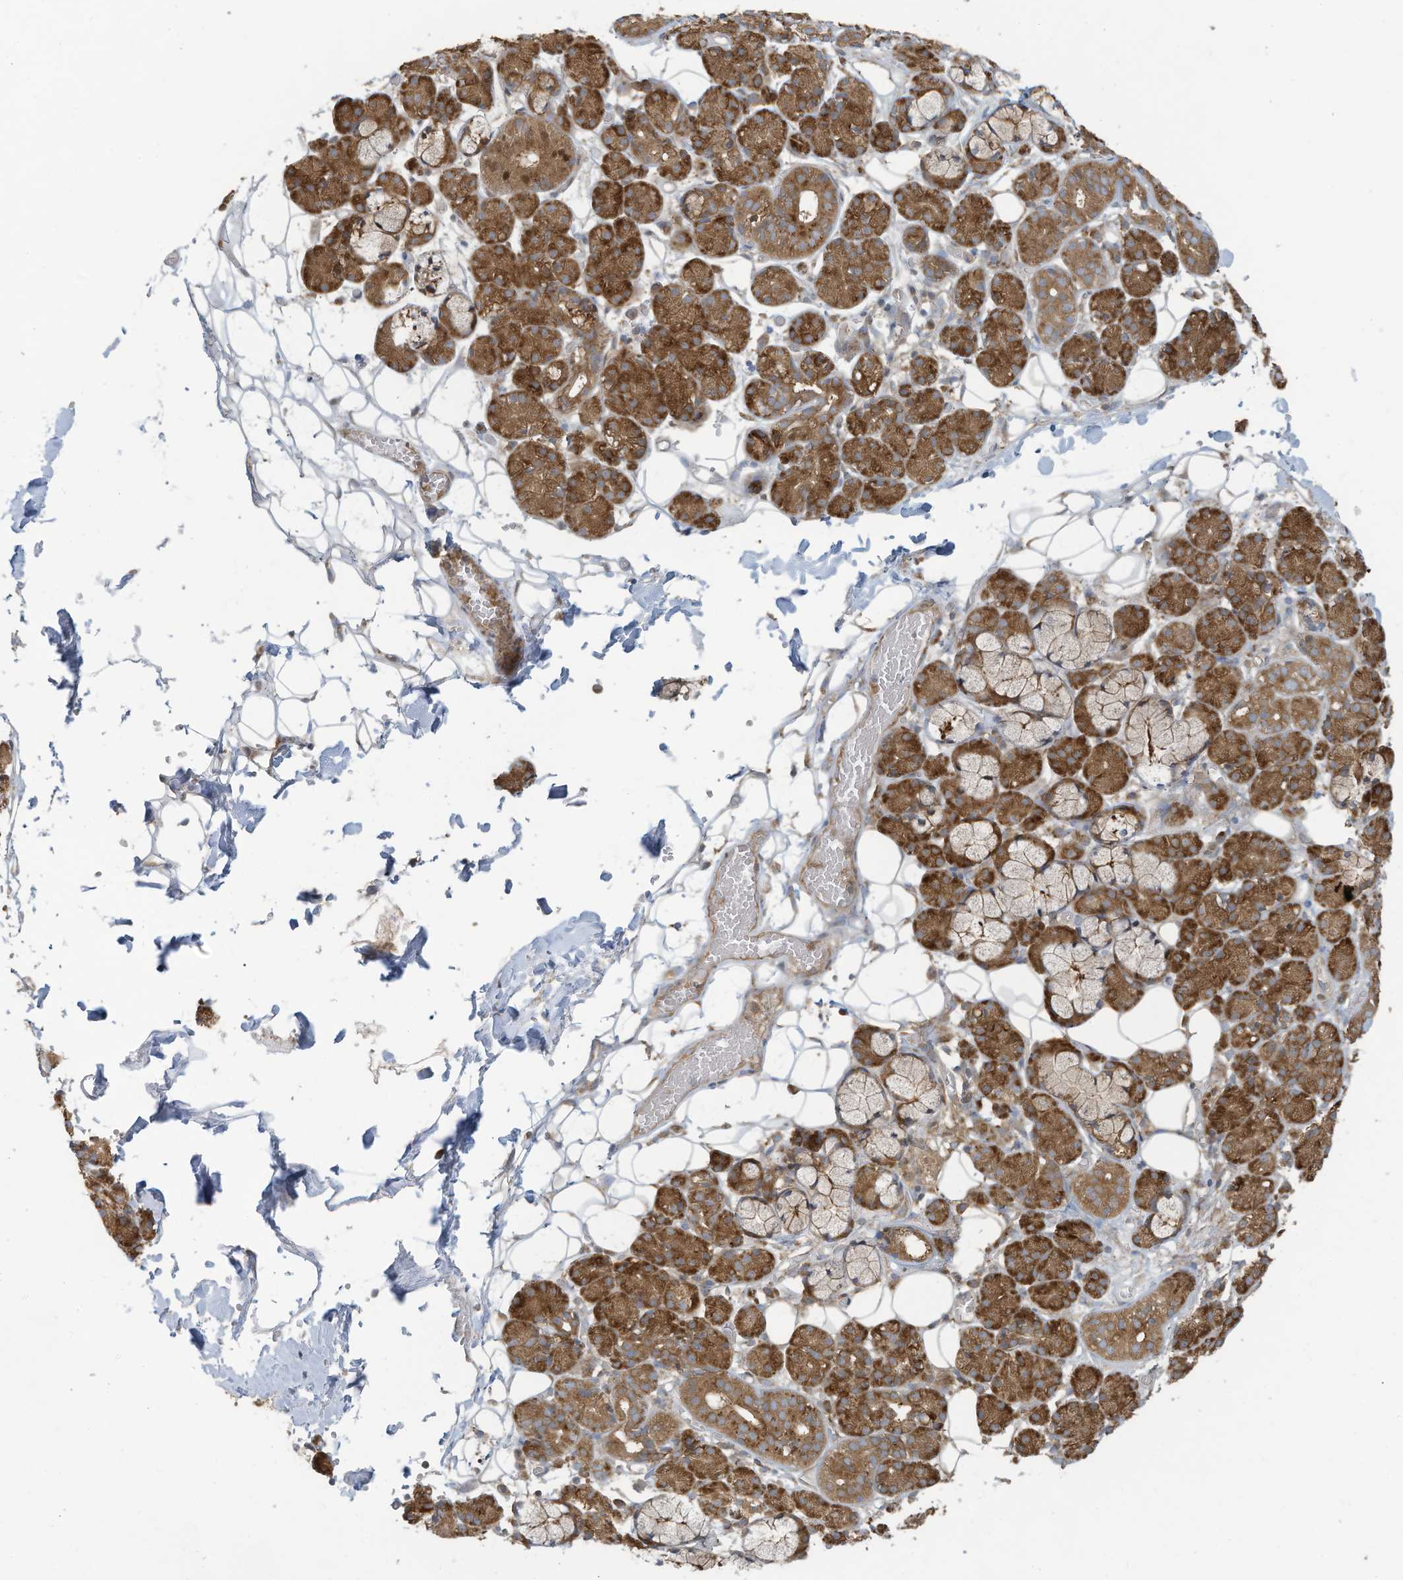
{"staining": {"intensity": "moderate", "quantity": ">75%", "location": "cytoplasmic/membranous"}, "tissue": "salivary gland", "cell_type": "Glandular cells", "image_type": "normal", "snomed": [{"axis": "morphology", "description": "Normal tissue, NOS"}, {"axis": "topography", "description": "Salivary gland"}], "caption": "Brown immunohistochemical staining in unremarkable salivary gland exhibits moderate cytoplasmic/membranous staining in approximately >75% of glandular cells. Immunohistochemistry (ihc) stains the protein of interest in brown and the nuclei are stained blue.", "gene": "OLA1", "patient": {"sex": "male", "age": 63}}